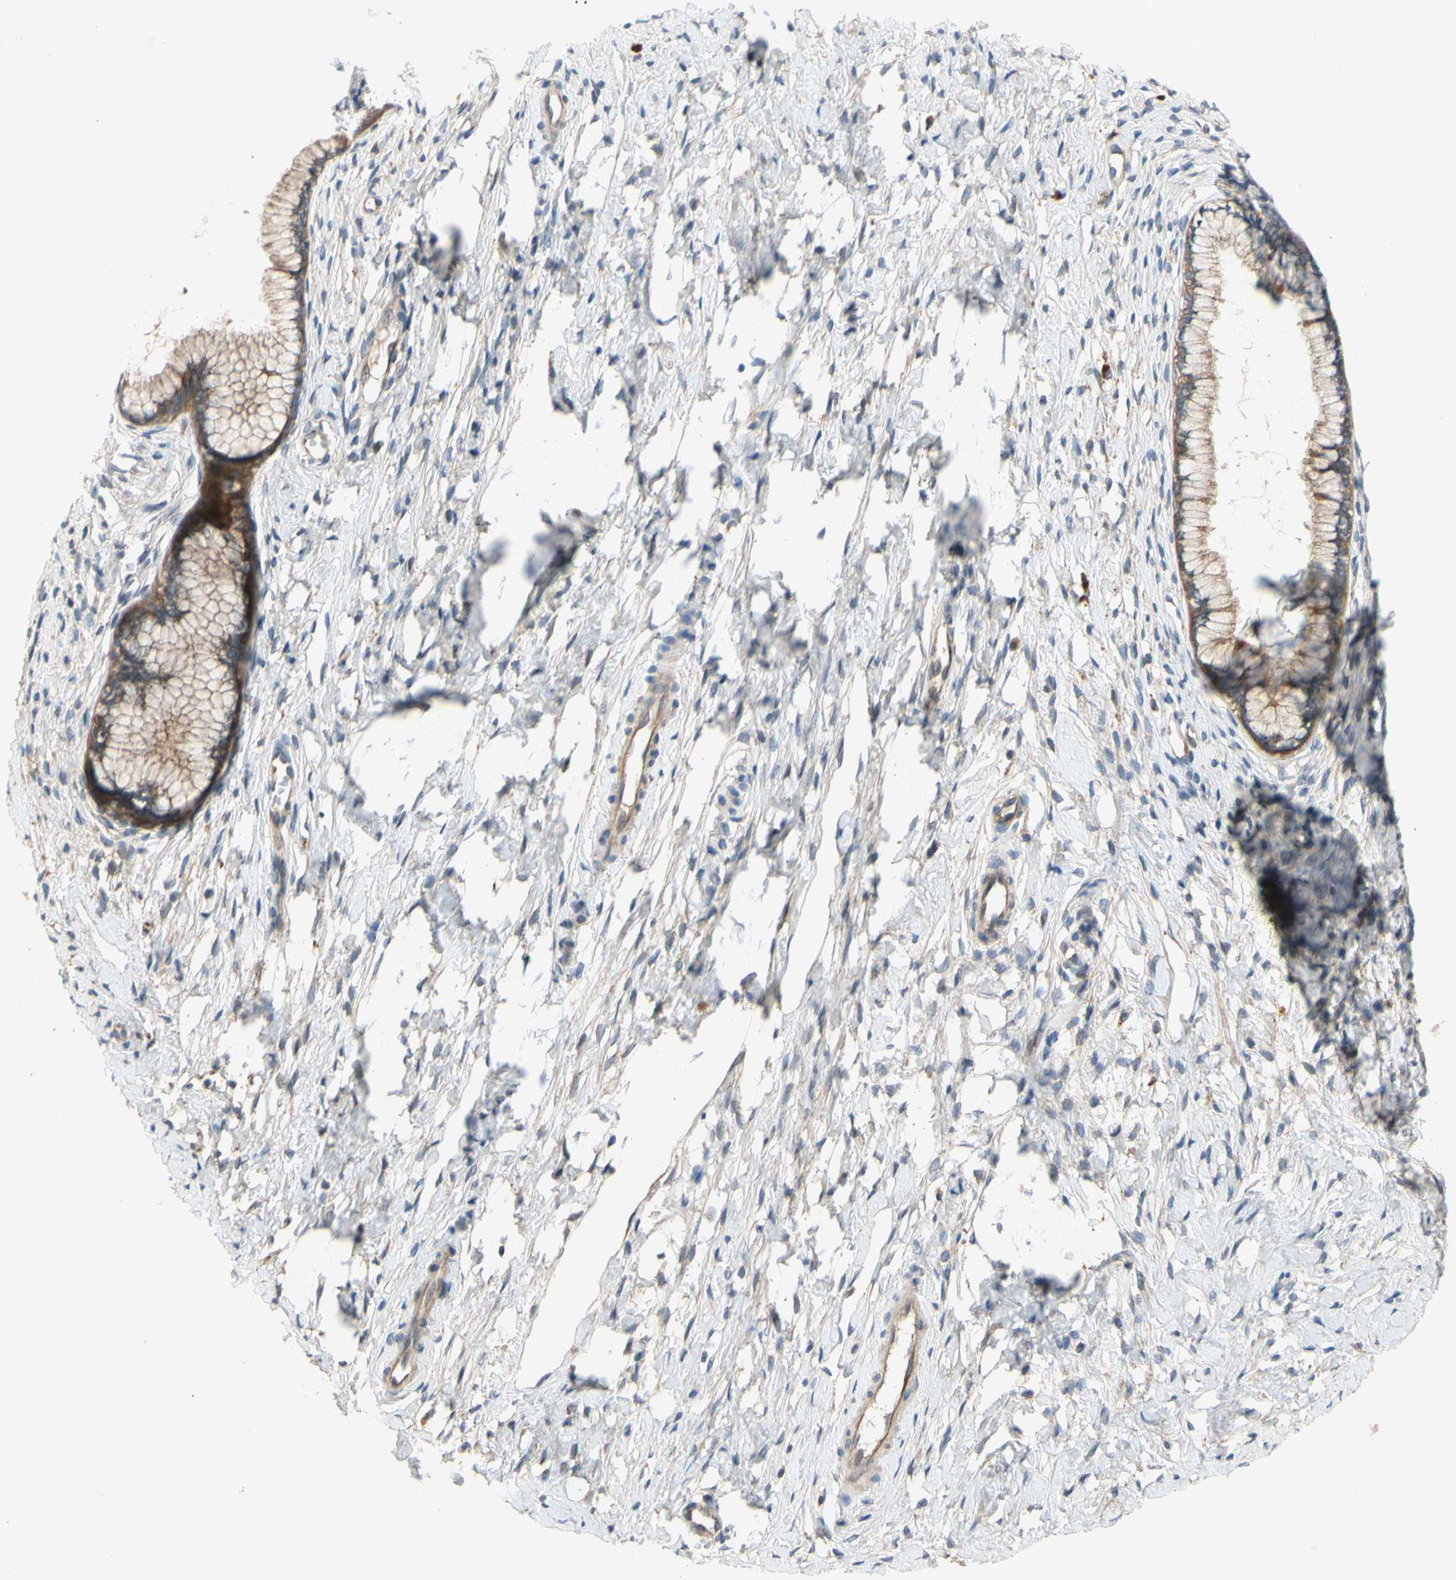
{"staining": {"intensity": "moderate", "quantity": ">75%", "location": "cytoplasmic/membranous"}, "tissue": "cervix", "cell_type": "Glandular cells", "image_type": "normal", "snomed": [{"axis": "morphology", "description": "Normal tissue, NOS"}, {"axis": "topography", "description": "Cervix"}], "caption": "Human cervix stained for a protein (brown) reveals moderate cytoplasmic/membranous positive staining in about >75% of glandular cells.", "gene": "MBTPS2", "patient": {"sex": "female", "age": 65}}